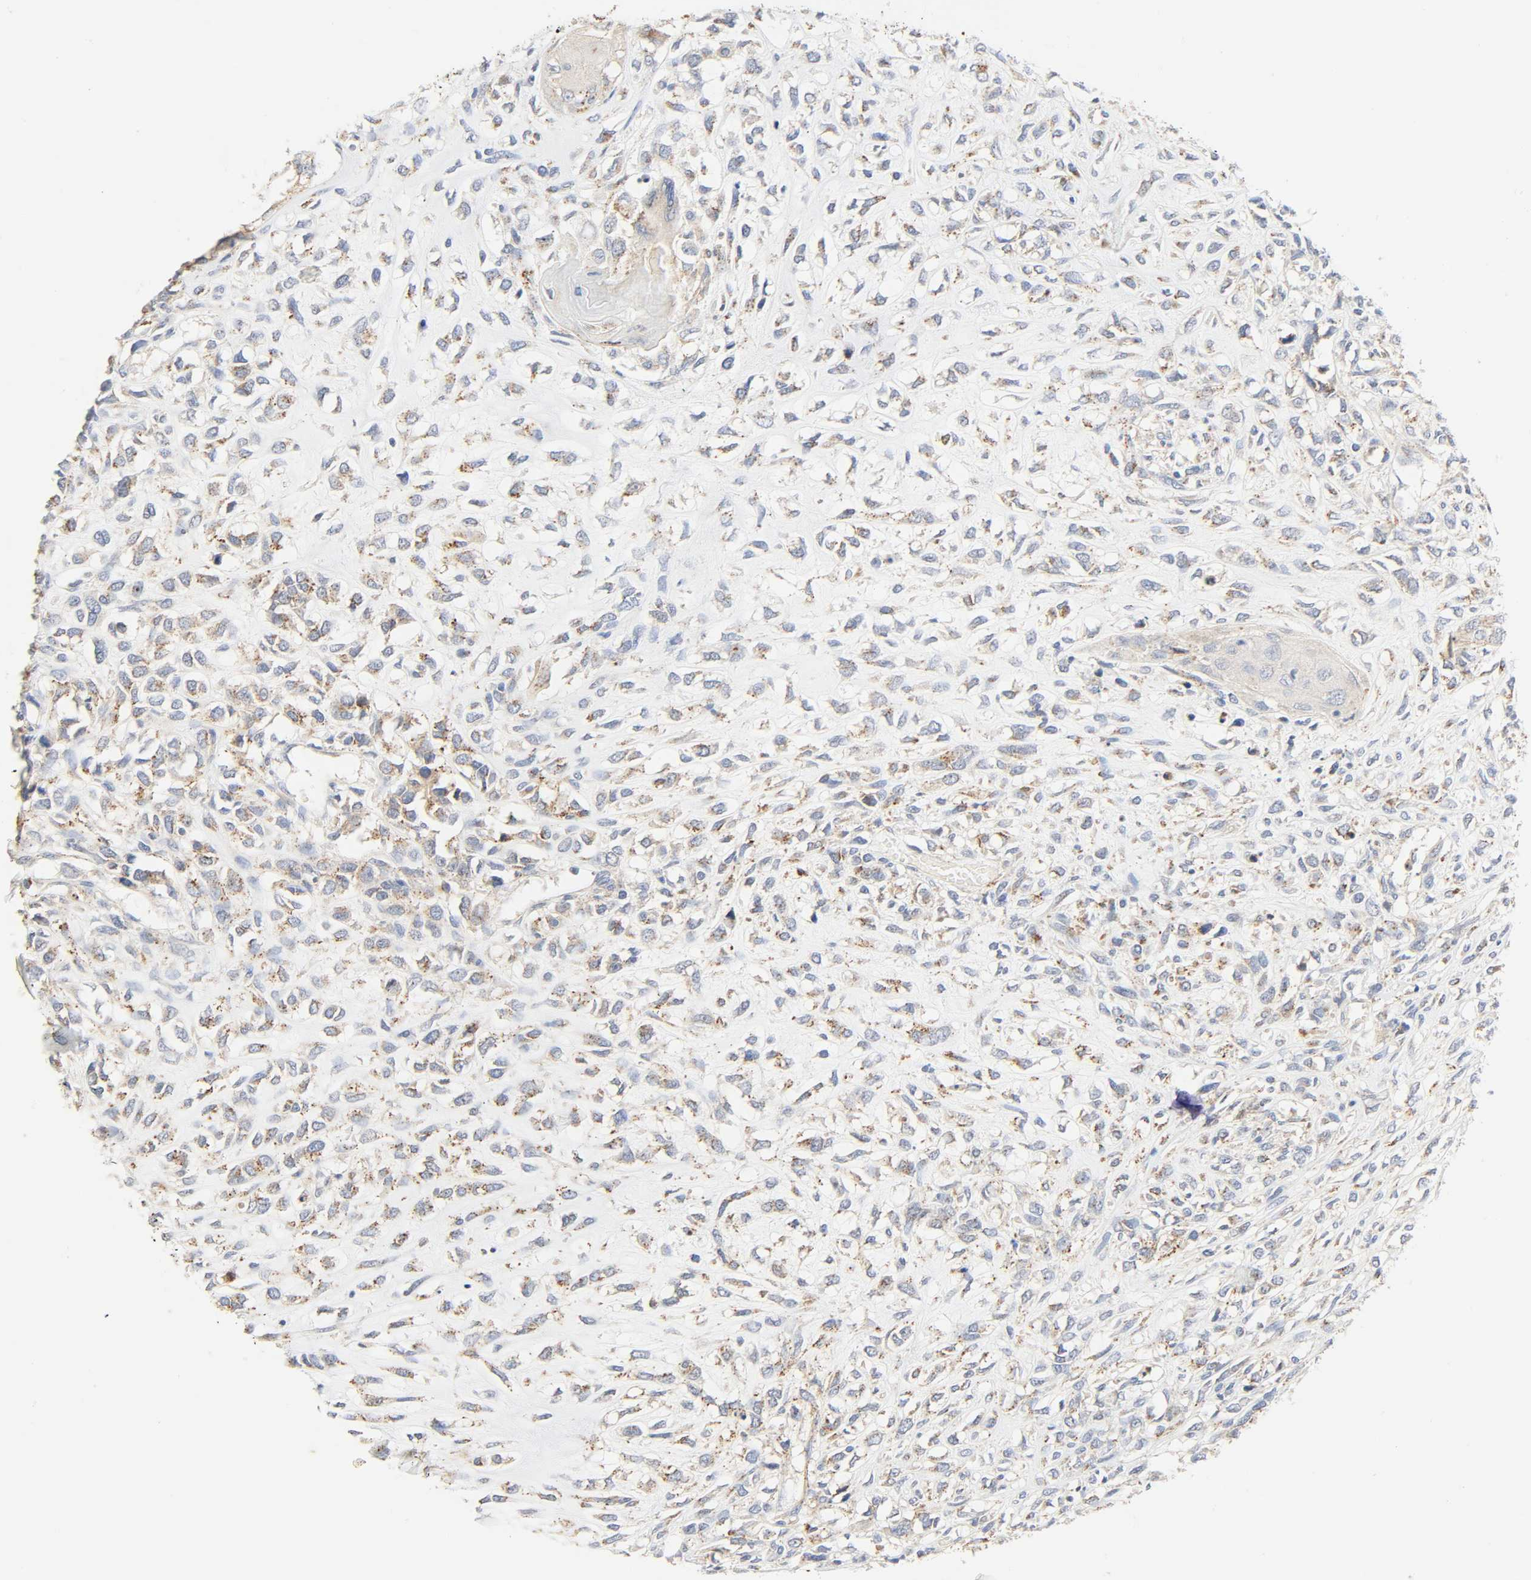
{"staining": {"intensity": "moderate", "quantity": ">75%", "location": "cytoplasmic/membranous"}, "tissue": "head and neck cancer", "cell_type": "Tumor cells", "image_type": "cancer", "snomed": [{"axis": "morphology", "description": "Necrosis, NOS"}, {"axis": "morphology", "description": "Neoplasm, malignant, NOS"}, {"axis": "topography", "description": "Salivary gland"}, {"axis": "topography", "description": "Head-Neck"}], "caption": "IHC photomicrograph of head and neck cancer stained for a protein (brown), which displays medium levels of moderate cytoplasmic/membranous positivity in approximately >75% of tumor cells.", "gene": "CAMK2A", "patient": {"sex": "male", "age": 43}}